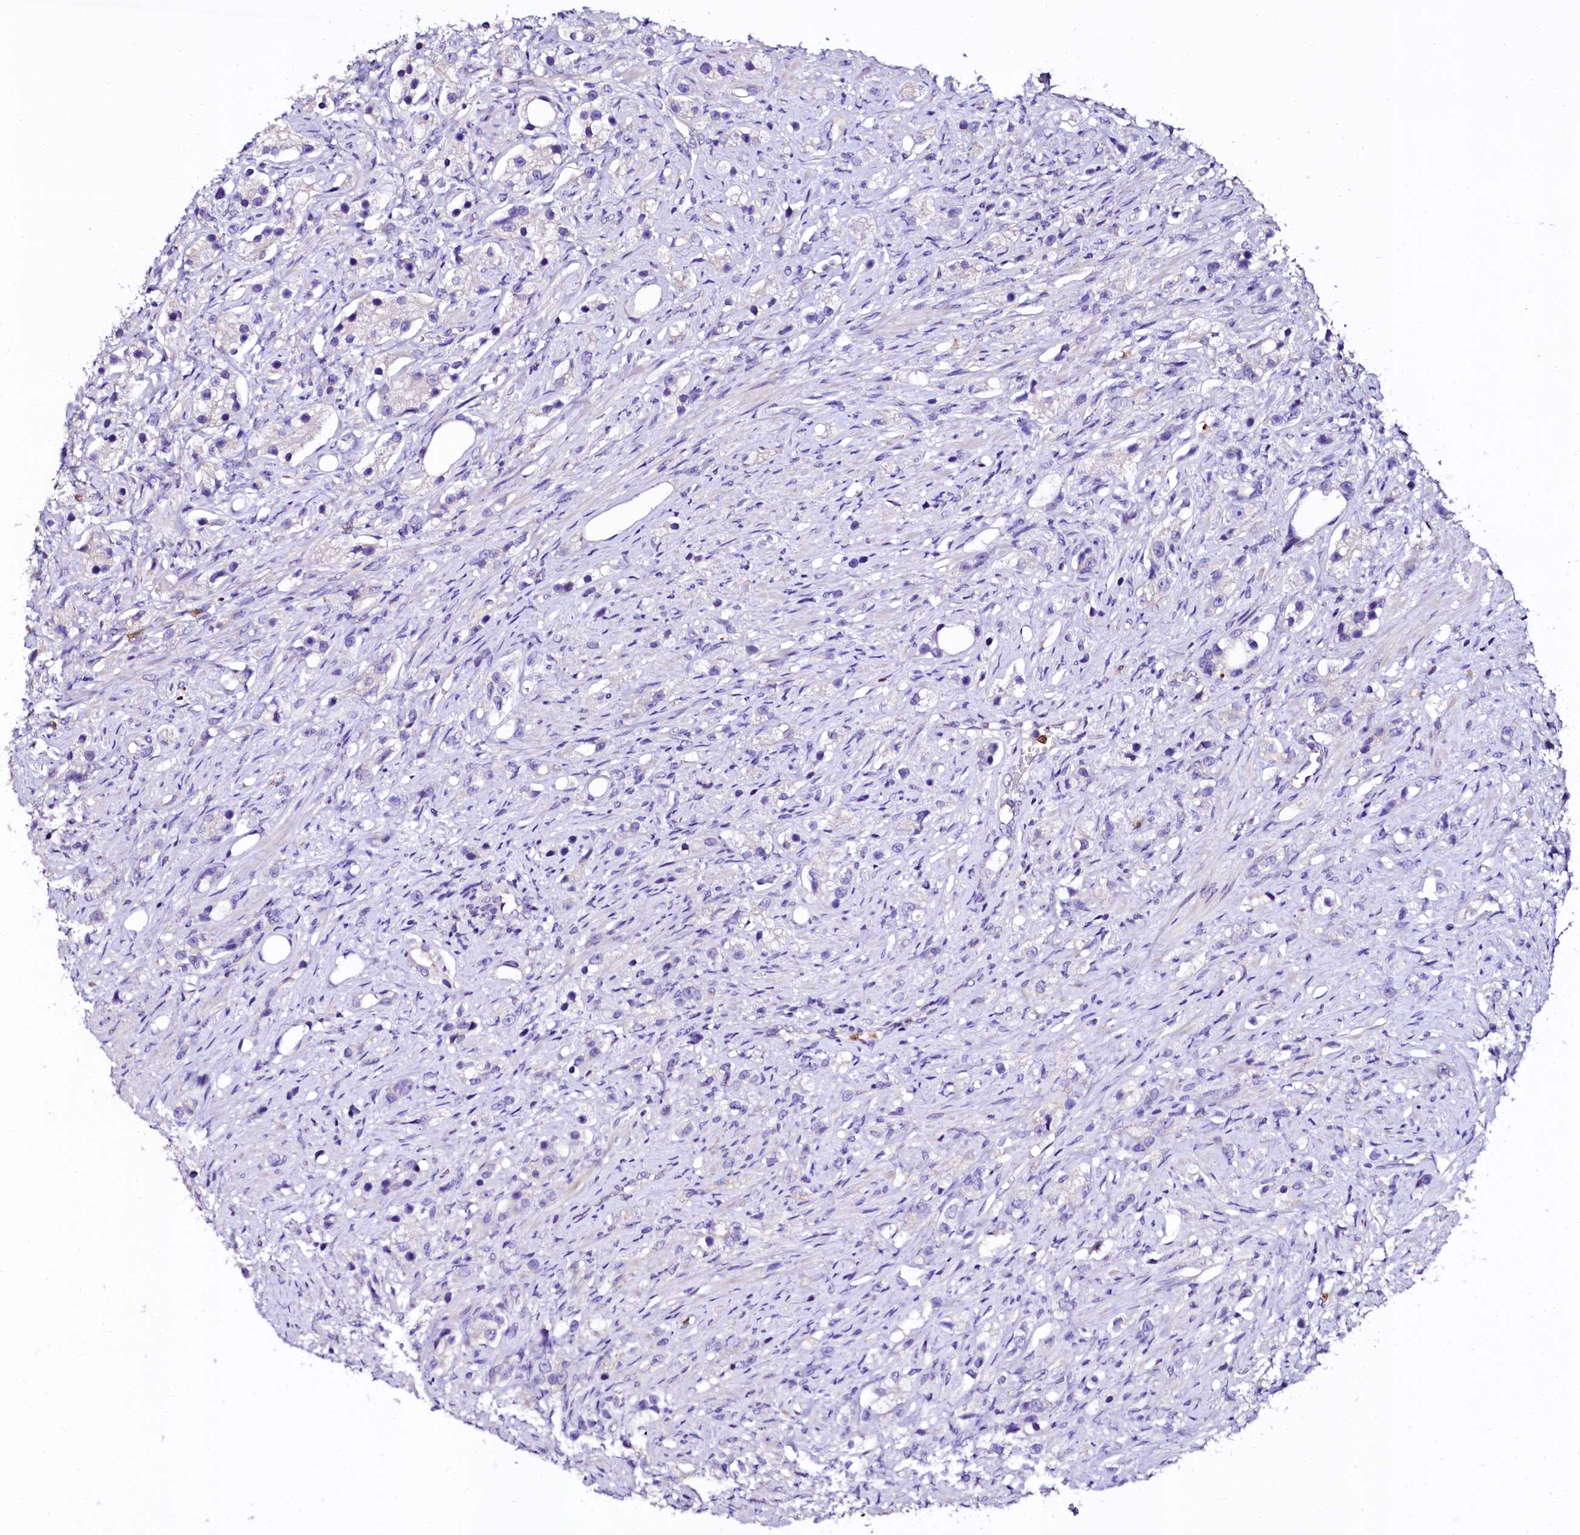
{"staining": {"intensity": "negative", "quantity": "none", "location": "none"}, "tissue": "prostate cancer", "cell_type": "Tumor cells", "image_type": "cancer", "snomed": [{"axis": "morphology", "description": "Adenocarcinoma, High grade"}, {"axis": "topography", "description": "Prostate"}], "caption": "This is a micrograph of IHC staining of high-grade adenocarcinoma (prostate), which shows no staining in tumor cells. (Brightfield microscopy of DAB (3,3'-diaminobenzidine) immunohistochemistry (IHC) at high magnification).", "gene": "NAA16", "patient": {"sex": "male", "age": 63}}